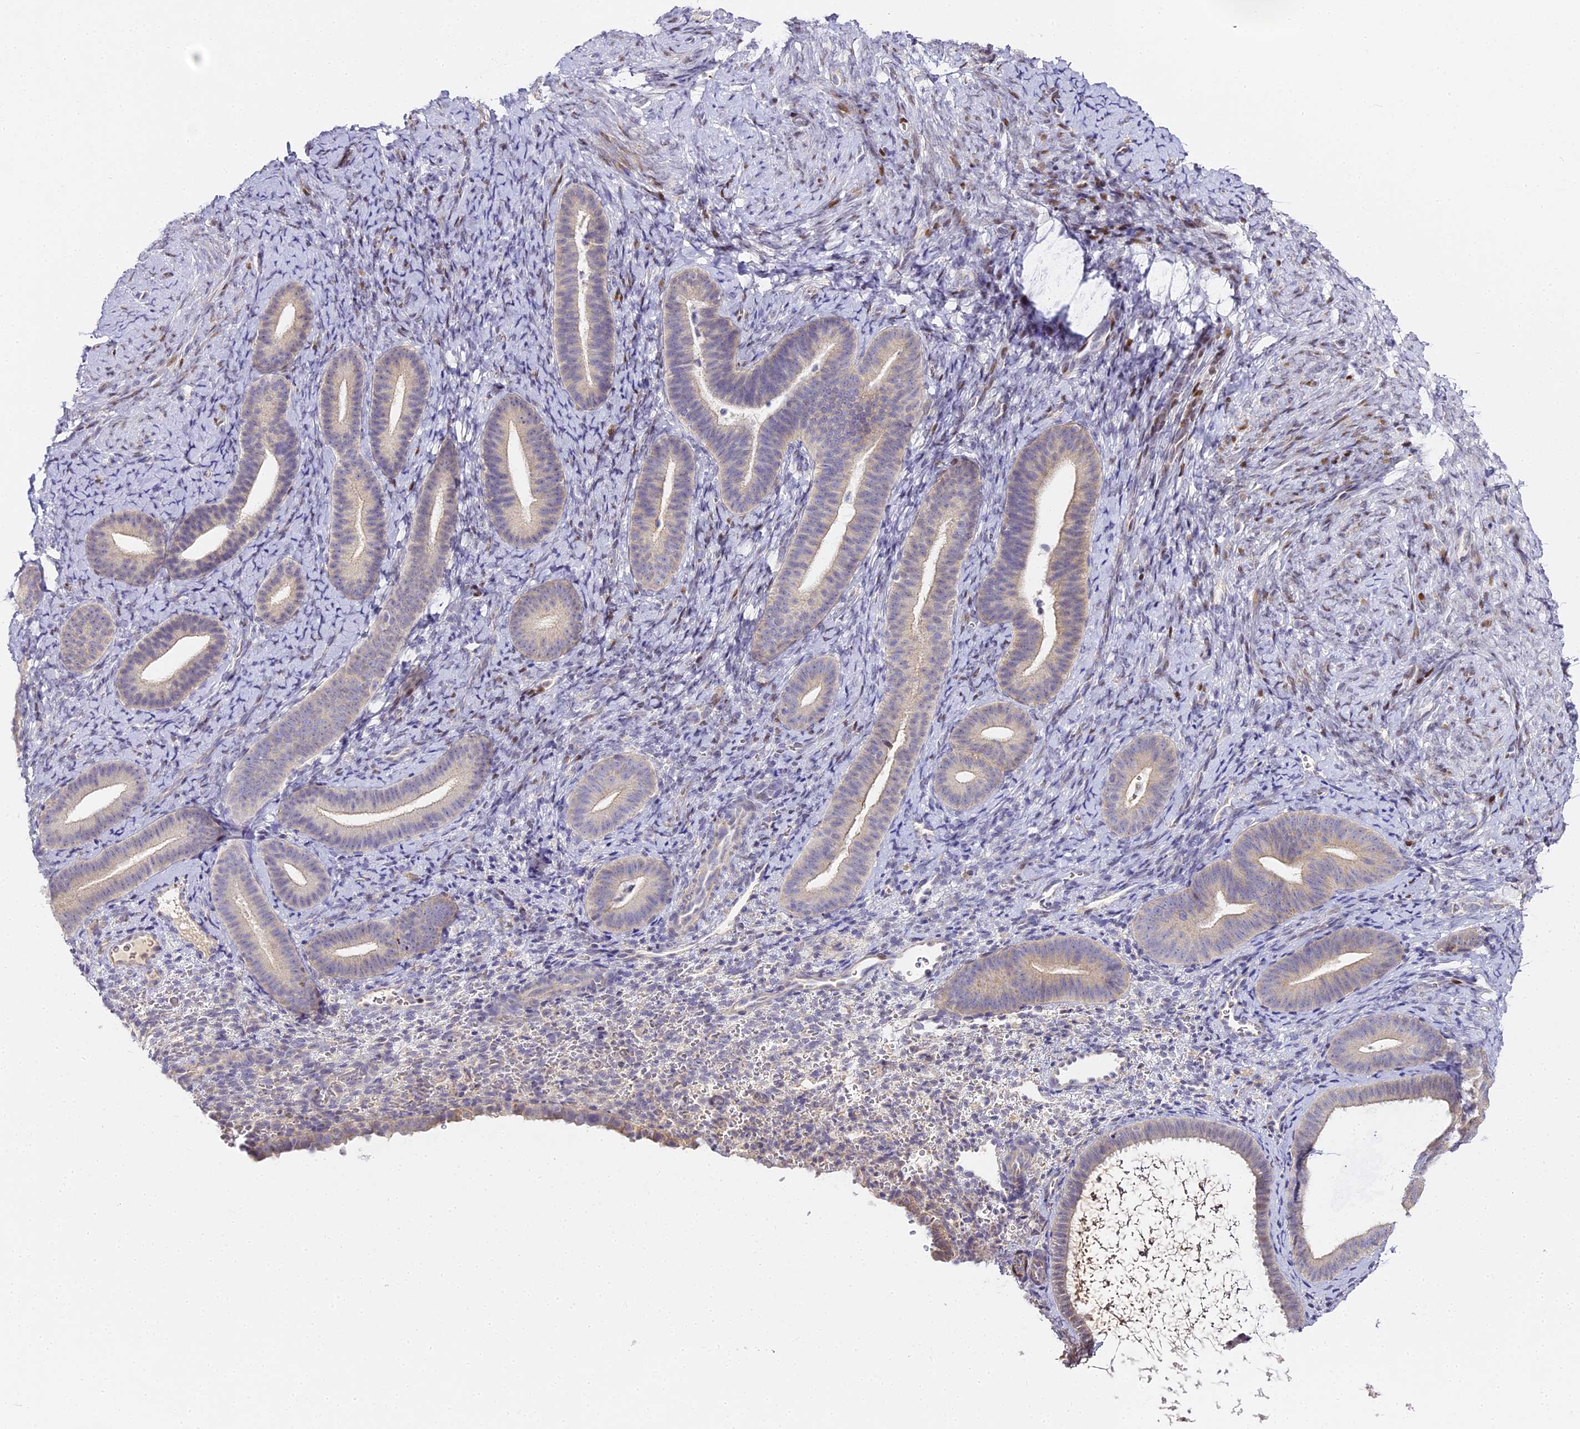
{"staining": {"intensity": "negative", "quantity": "none", "location": "none"}, "tissue": "endometrium", "cell_type": "Cells in endometrial stroma", "image_type": "normal", "snomed": [{"axis": "morphology", "description": "Normal tissue, NOS"}, {"axis": "topography", "description": "Endometrium"}], "caption": "High power microscopy histopathology image of an immunohistochemistry photomicrograph of benign endometrium, revealing no significant expression in cells in endometrial stroma. (Brightfield microscopy of DAB IHC at high magnification).", "gene": "SERP1", "patient": {"sex": "female", "age": 65}}